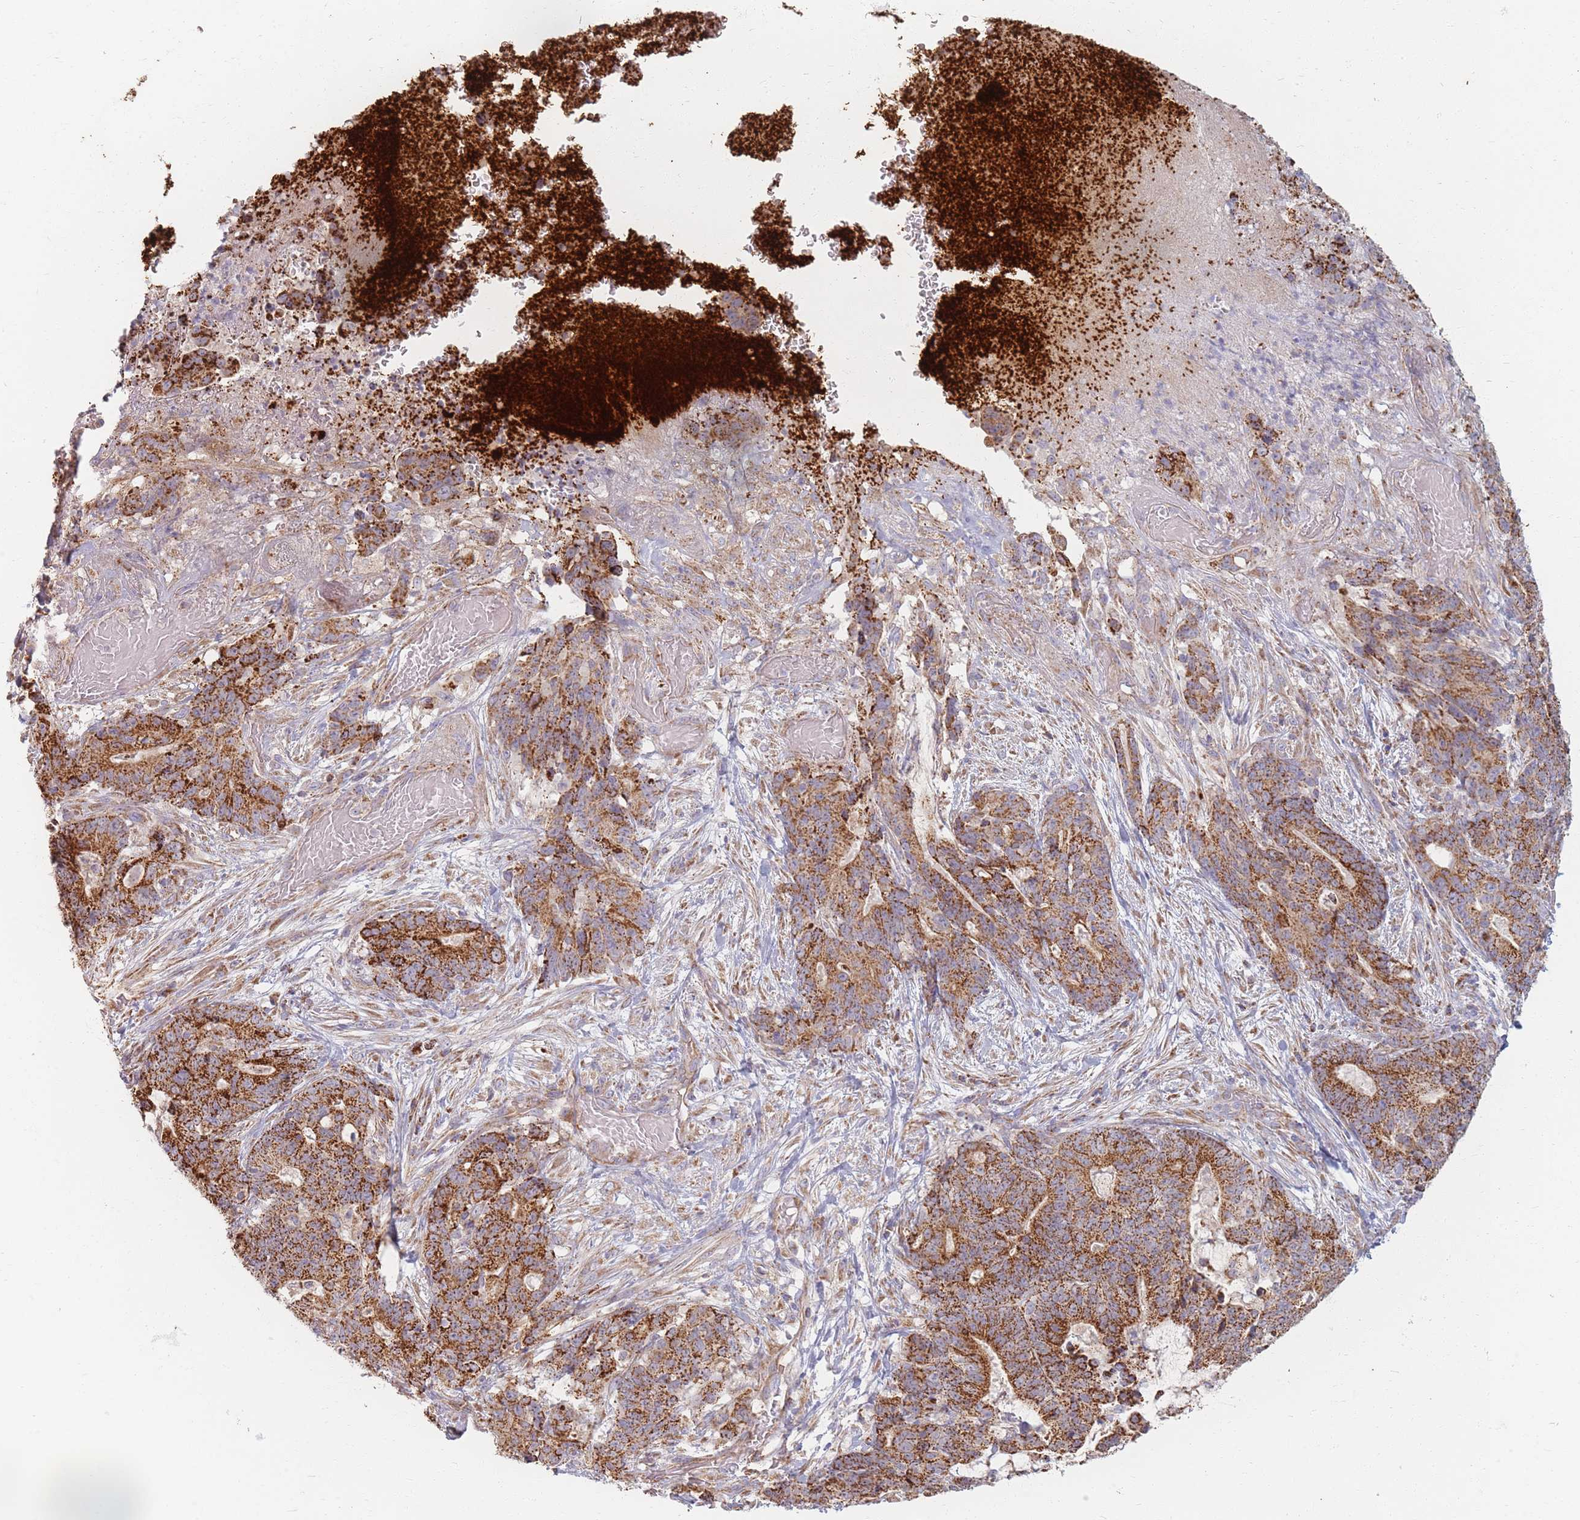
{"staining": {"intensity": "strong", "quantity": ">75%", "location": "cytoplasmic/membranous"}, "tissue": "stomach cancer", "cell_type": "Tumor cells", "image_type": "cancer", "snomed": [{"axis": "morphology", "description": "Normal tissue, NOS"}, {"axis": "morphology", "description": "Adenocarcinoma, NOS"}, {"axis": "topography", "description": "Stomach"}], "caption": "Protein staining by immunohistochemistry (IHC) exhibits strong cytoplasmic/membranous positivity in approximately >75% of tumor cells in stomach cancer (adenocarcinoma). The protein is shown in brown color, while the nuclei are stained blue.", "gene": "ESRP2", "patient": {"sex": "female", "age": 64}}